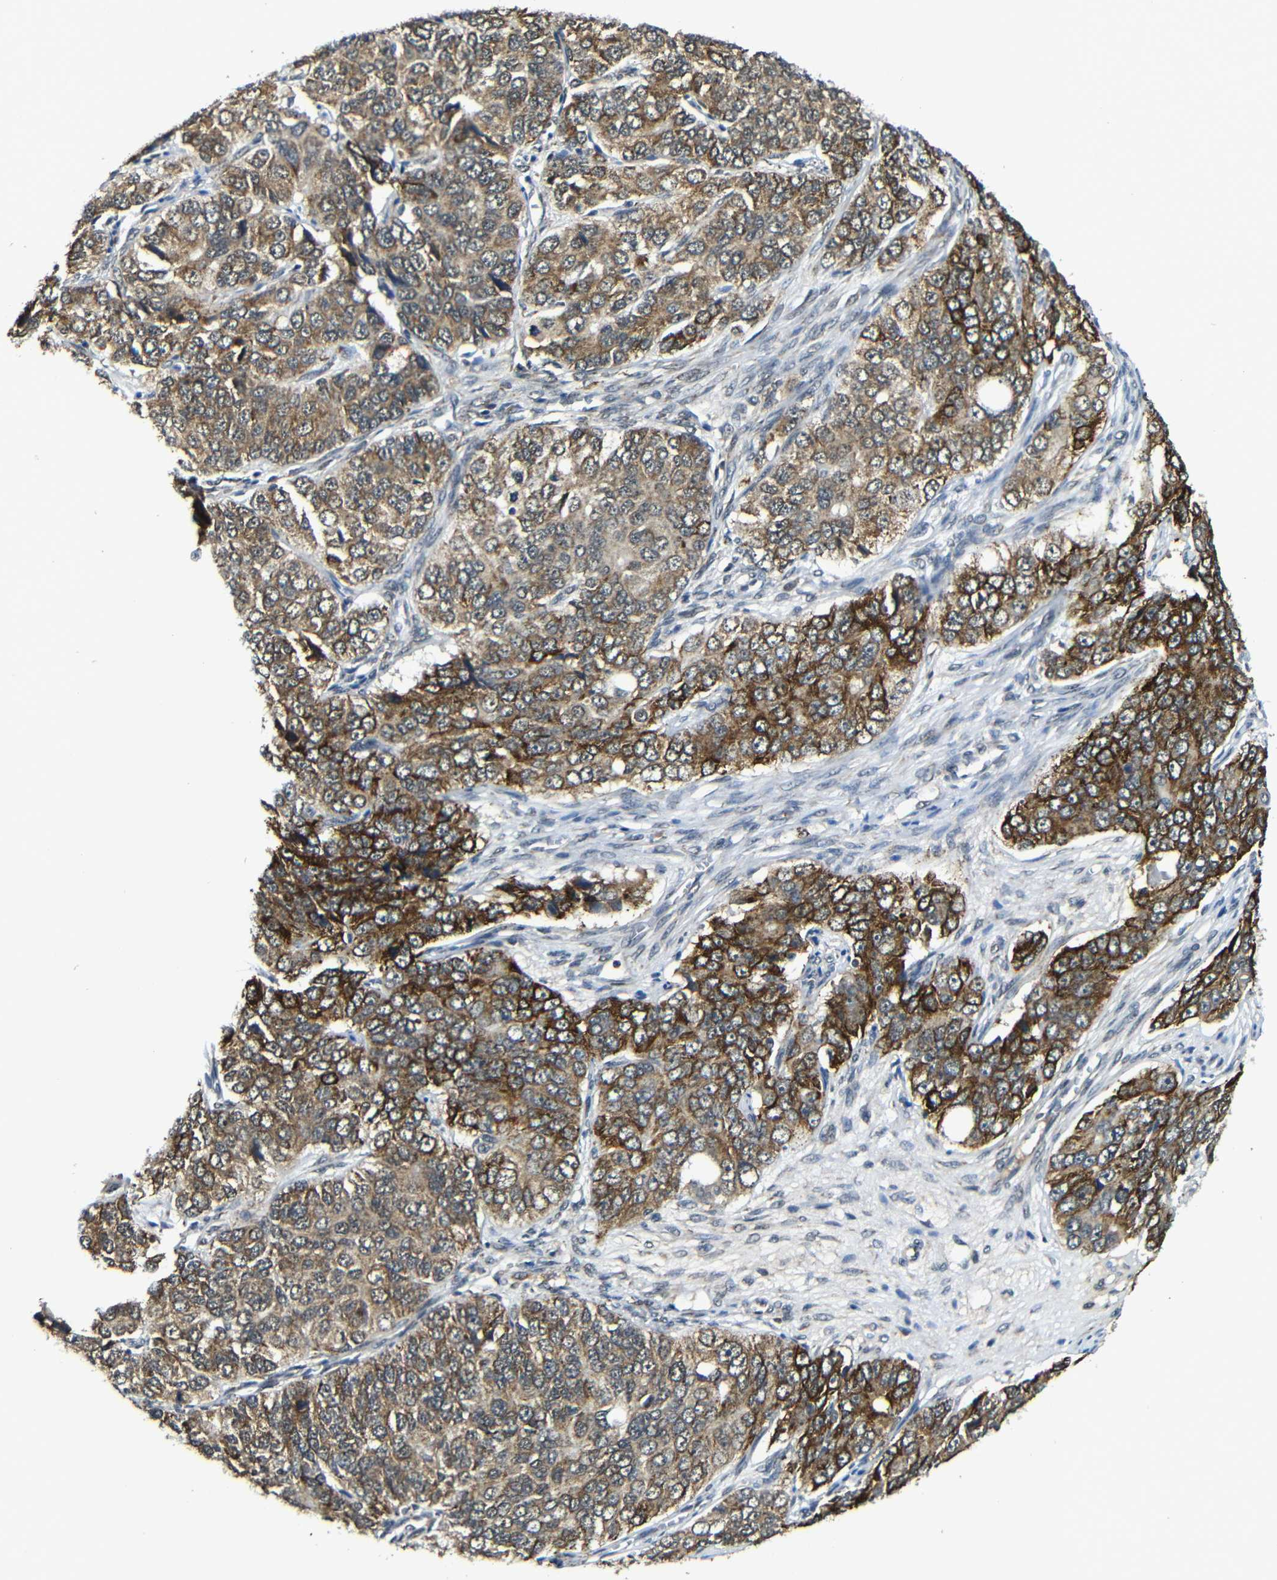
{"staining": {"intensity": "moderate", "quantity": "25%-75%", "location": "cytoplasmic/membranous"}, "tissue": "ovarian cancer", "cell_type": "Tumor cells", "image_type": "cancer", "snomed": [{"axis": "morphology", "description": "Carcinoma, endometroid"}, {"axis": "topography", "description": "Ovary"}], "caption": "A brown stain labels moderate cytoplasmic/membranous staining of a protein in human ovarian cancer (endometroid carcinoma) tumor cells.", "gene": "FAM172A", "patient": {"sex": "female", "age": 51}}